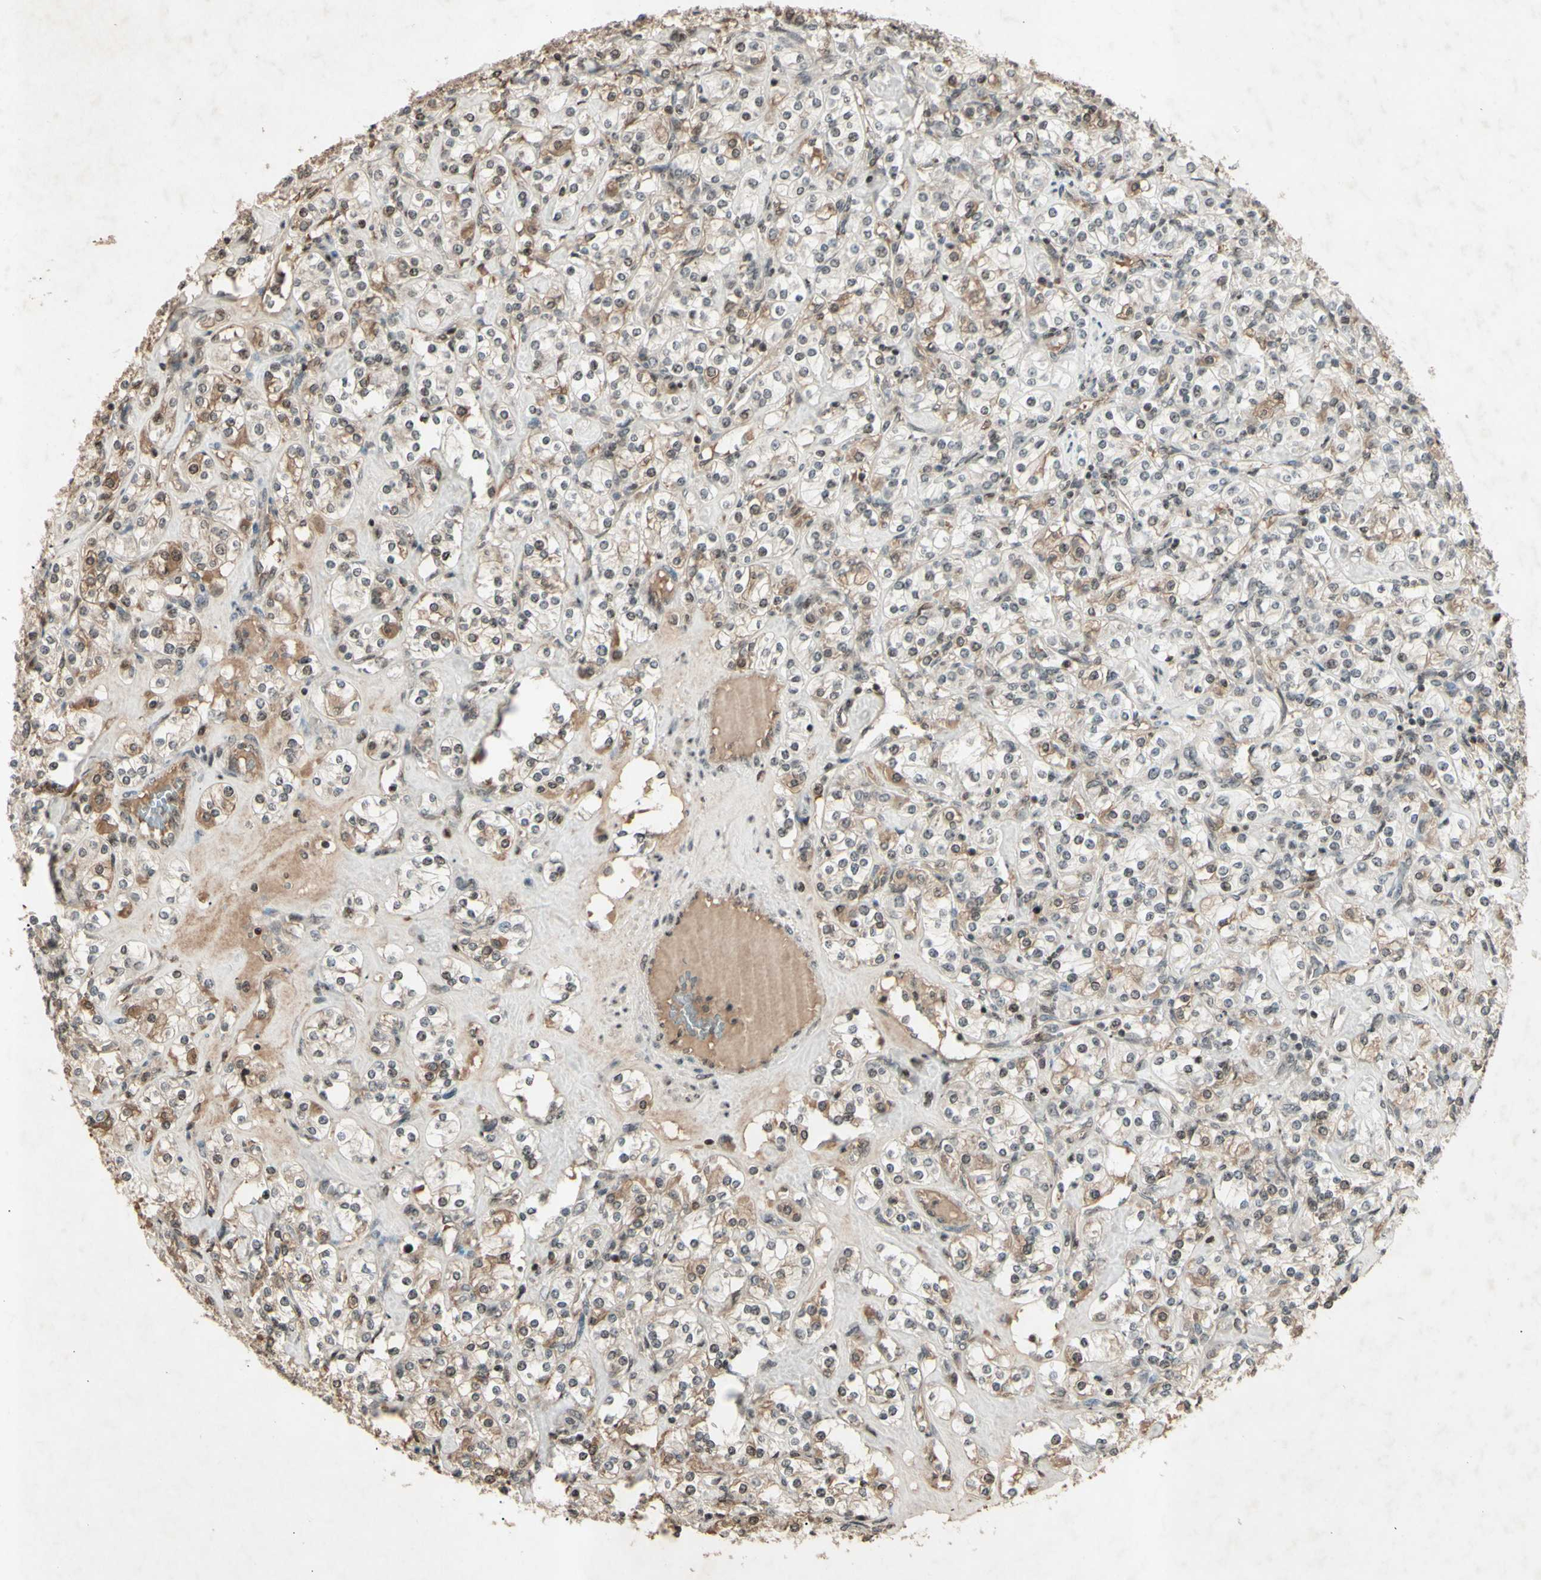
{"staining": {"intensity": "weak", "quantity": "25%-75%", "location": "nuclear"}, "tissue": "renal cancer", "cell_type": "Tumor cells", "image_type": "cancer", "snomed": [{"axis": "morphology", "description": "Adenocarcinoma, NOS"}, {"axis": "topography", "description": "Kidney"}], "caption": "Renal adenocarcinoma stained with immunohistochemistry reveals weak nuclear positivity in about 25%-75% of tumor cells.", "gene": "SNW1", "patient": {"sex": "male", "age": 77}}